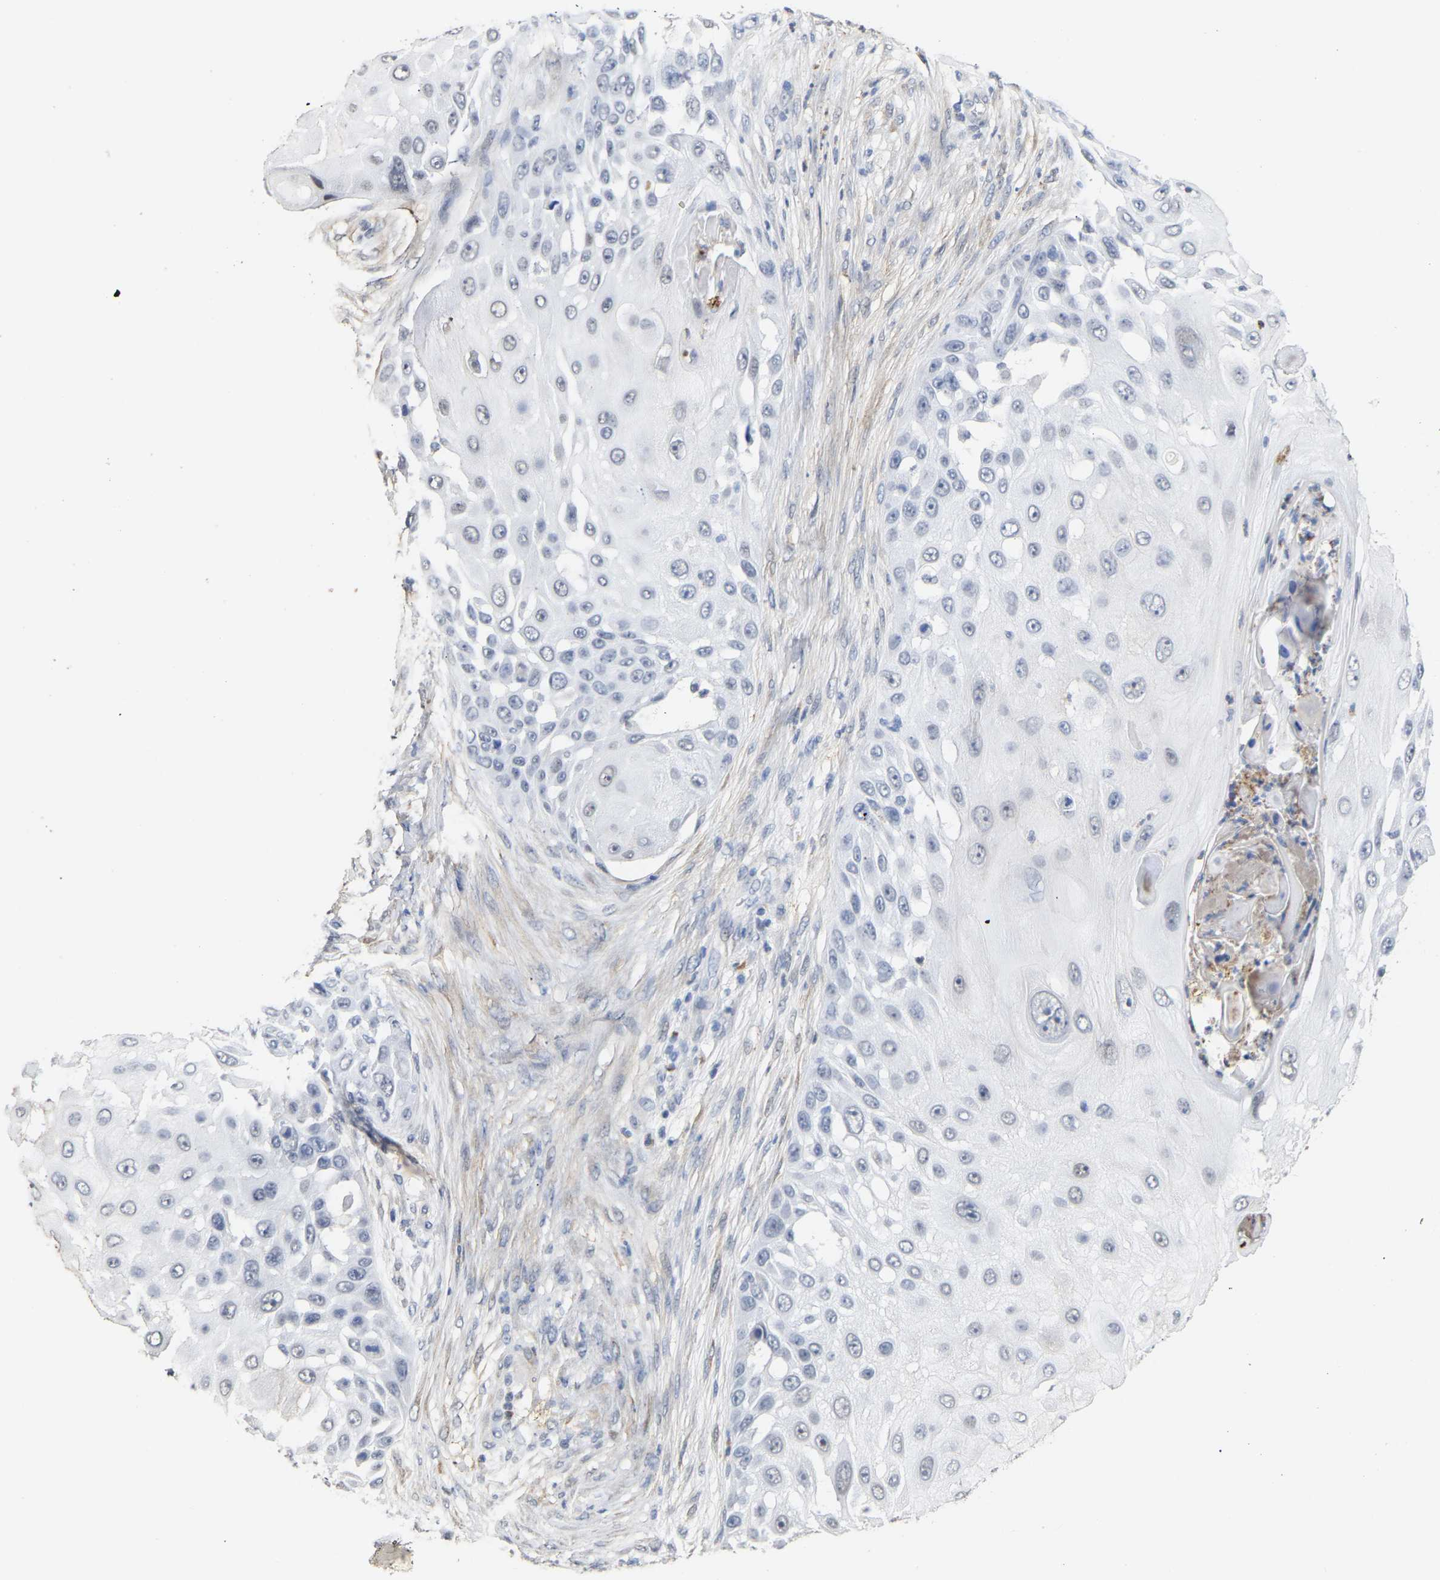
{"staining": {"intensity": "negative", "quantity": "none", "location": "none"}, "tissue": "skin cancer", "cell_type": "Tumor cells", "image_type": "cancer", "snomed": [{"axis": "morphology", "description": "Squamous cell carcinoma, NOS"}, {"axis": "topography", "description": "Skin"}], "caption": "The immunohistochemistry (IHC) photomicrograph has no significant staining in tumor cells of skin cancer (squamous cell carcinoma) tissue.", "gene": "AMPH", "patient": {"sex": "female", "age": 44}}